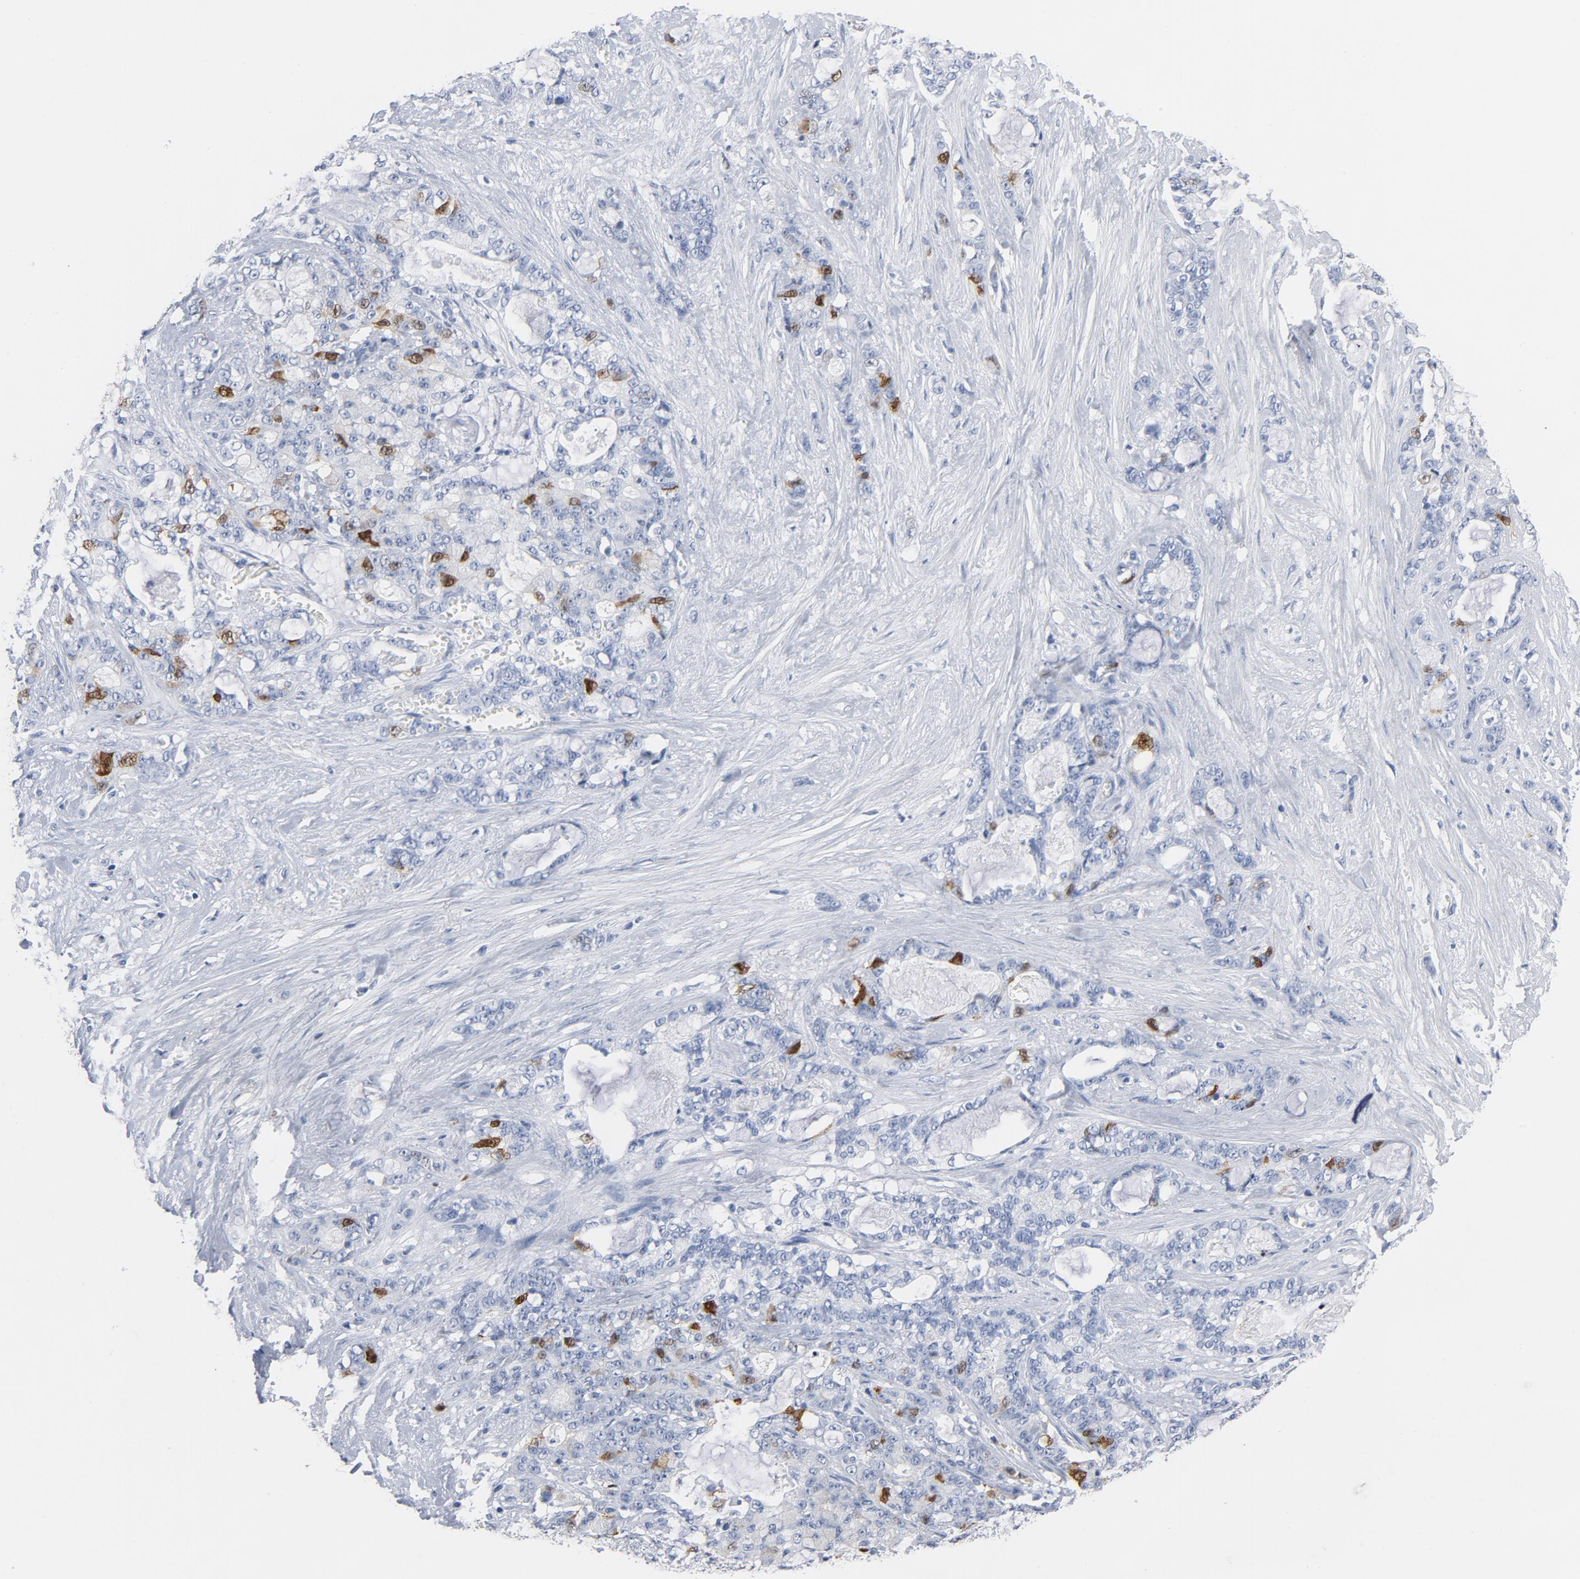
{"staining": {"intensity": "strong", "quantity": "<25%", "location": "cytoplasmic/membranous,nuclear"}, "tissue": "pancreatic cancer", "cell_type": "Tumor cells", "image_type": "cancer", "snomed": [{"axis": "morphology", "description": "Adenocarcinoma, NOS"}, {"axis": "topography", "description": "Pancreas"}], "caption": "An immunohistochemistry histopathology image of neoplastic tissue is shown. Protein staining in brown shows strong cytoplasmic/membranous and nuclear positivity in pancreatic cancer (adenocarcinoma) within tumor cells.", "gene": "CDC20", "patient": {"sex": "female", "age": 73}}